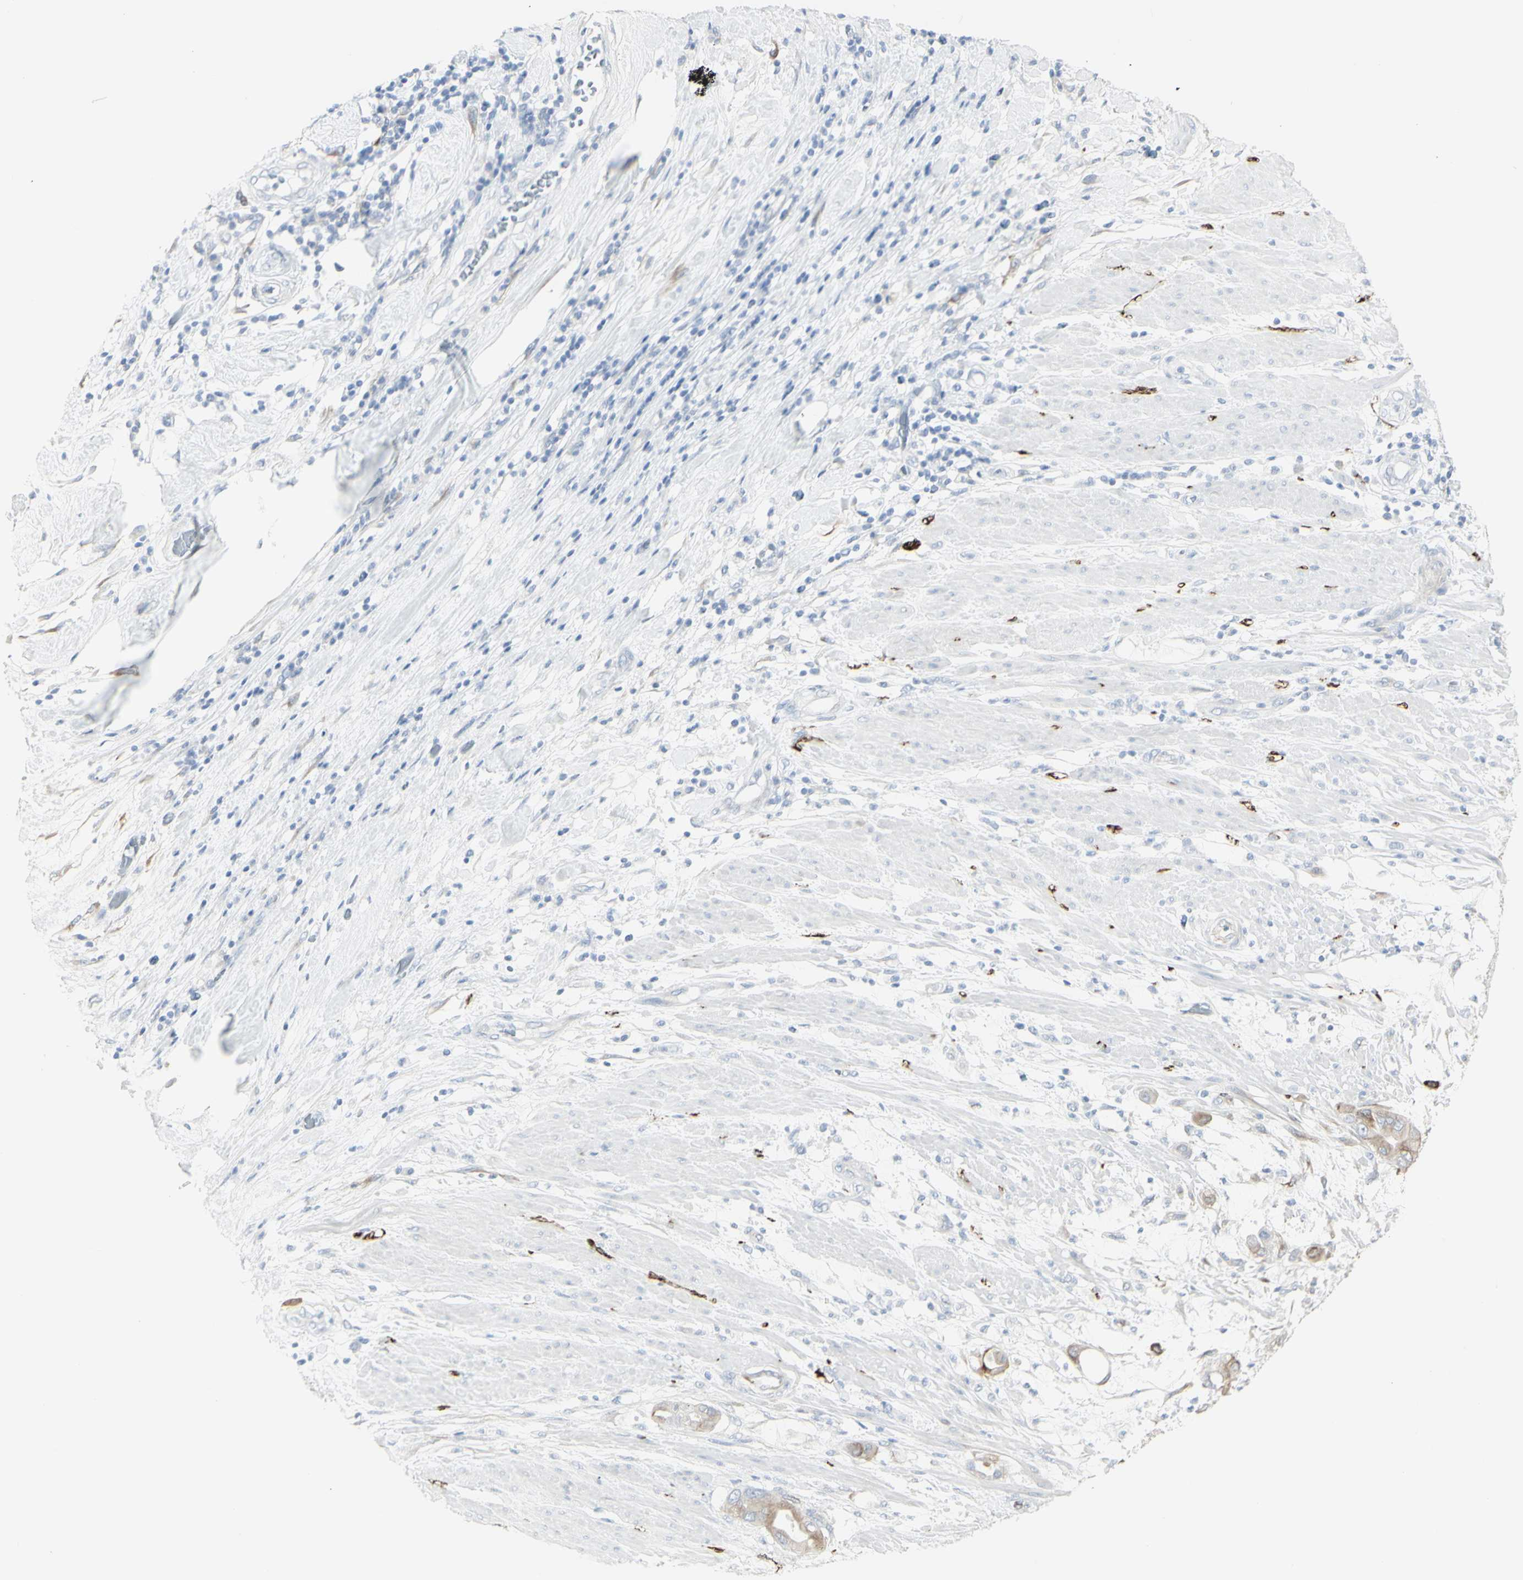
{"staining": {"intensity": "weak", "quantity": "<25%", "location": "cytoplasmic/membranous"}, "tissue": "pancreatic cancer", "cell_type": "Tumor cells", "image_type": "cancer", "snomed": [{"axis": "morphology", "description": "Adenocarcinoma, NOS"}, {"axis": "morphology", "description": "Adenocarcinoma, metastatic, NOS"}, {"axis": "topography", "description": "Lymph node"}, {"axis": "topography", "description": "Pancreas"}, {"axis": "topography", "description": "Duodenum"}], "caption": "An image of adenocarcinoma (pancreatic) stained for a protein demonstrates no brown staining in tumor cells.", "gene": "ENSG00000198211", "patient": {"sex": "female", "age": 64}}